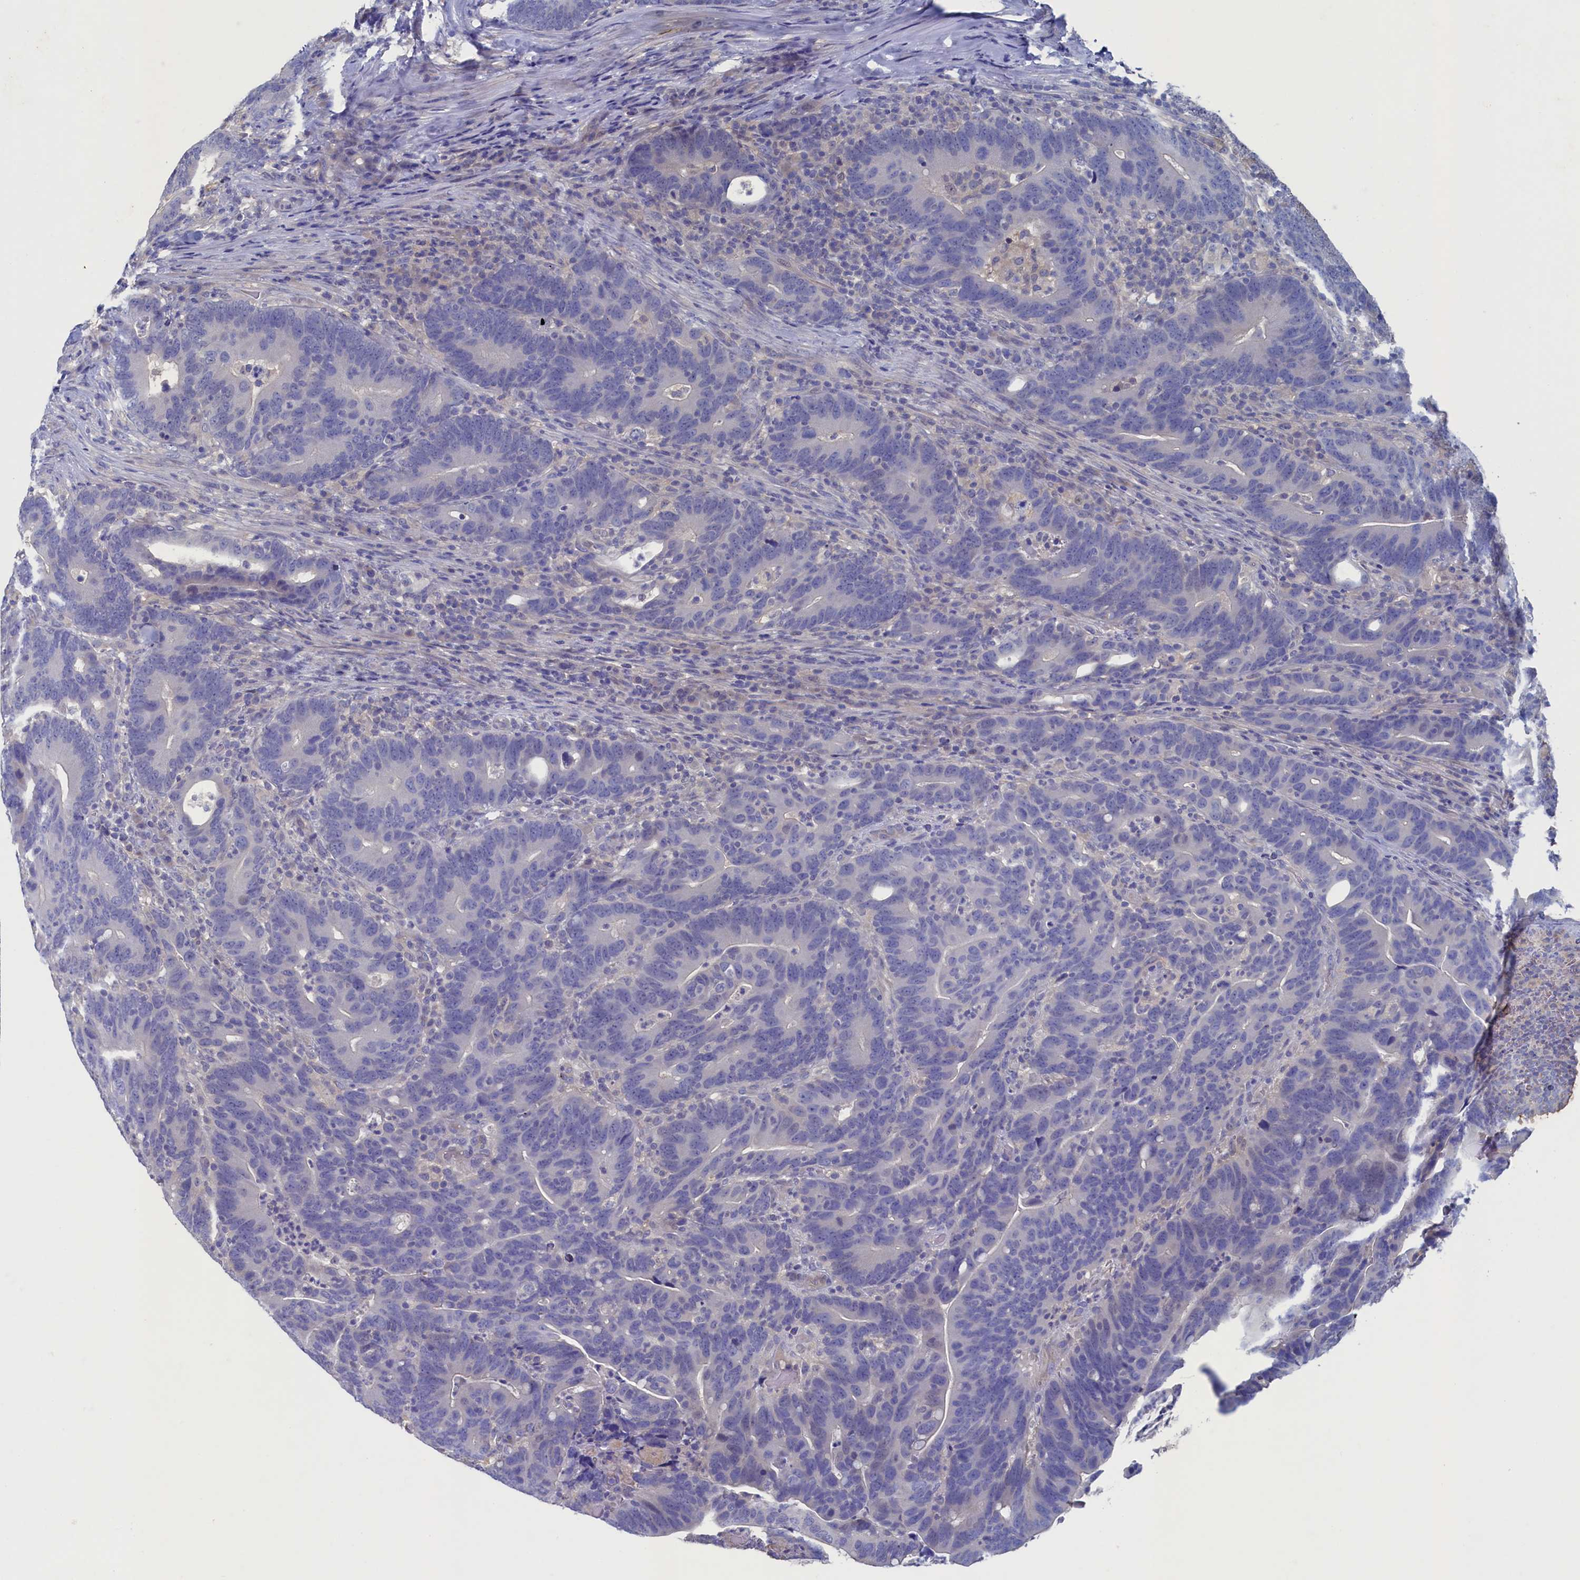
{"staining": {"intensity": "negative", "quantity": "none", "location": "none"}, "tissue": "colorectal cancer", "cell_type": "Tumor cells", "image_type": "cancer", "snomed": [{"axis": "morphology", "description": "Adenocarcinoma, NOS"}, {"axis": "topography", "description": "Colon"}], "caption": "A photomicrograph of colorectal adenocarcinoma stained for a protein demonstrates no brown staining in tumor cells.", "gene": "CBLIF", "patient": {"sex": "female", "age": 66}}